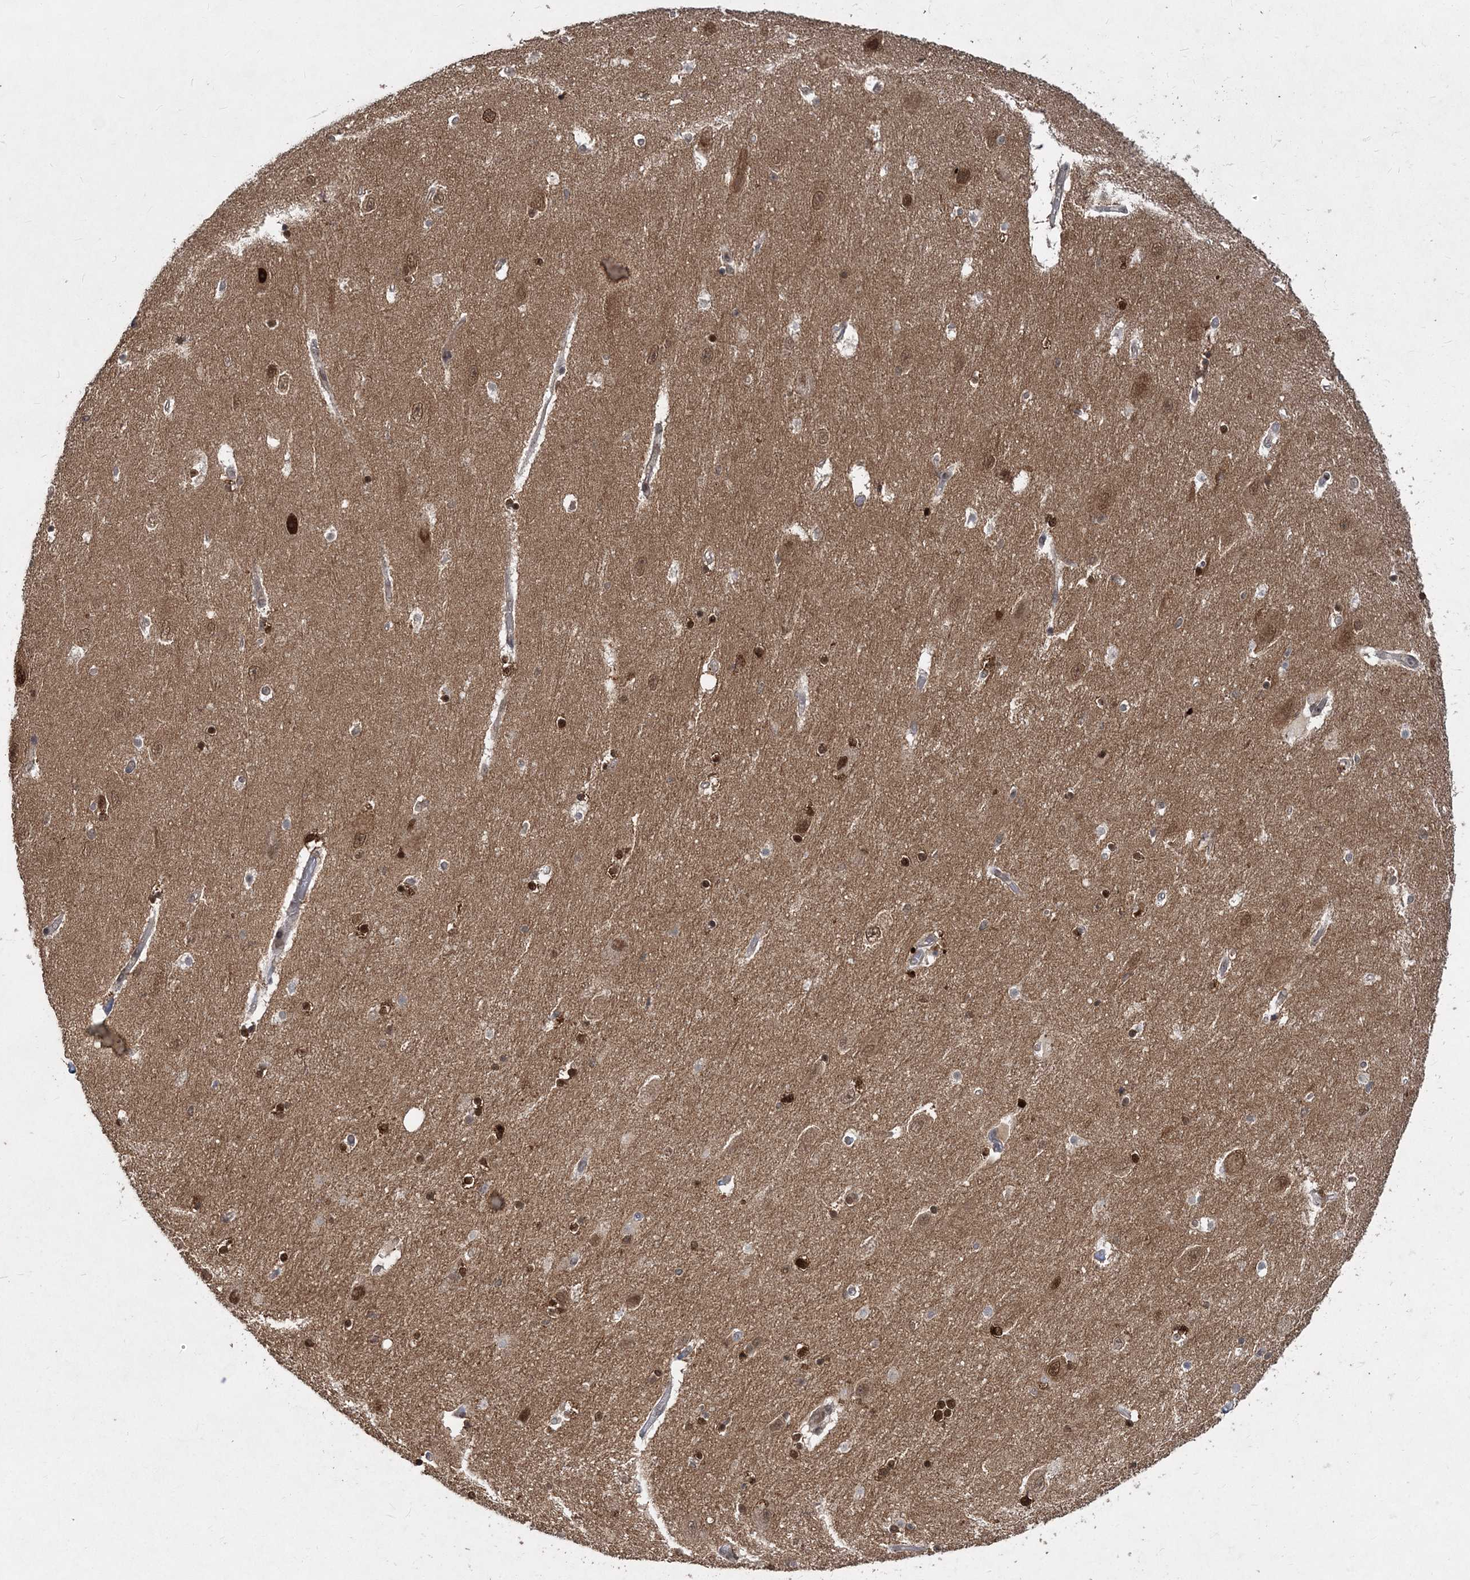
{"staining": {"intensity": "strong", "quantity": ">75%", "location": "cytoplasmic/membranous,nuclear"}, "tissue": "hippocampus", "cell_type": "Glial cells", "image_type": "normal", "snomed": [{"axis": "morphology", "description": "Normal tissue, NOS"}, {"axis": "topography", "description": "Hippocampus"}], "caption": "A photomicrograph of human hippocampus stained for a protein exhibits strong cytoplasmic/membranous,nuclear brown staining in glial cells. (Brightfield microscopy of DAB IHC at high magnification).", "gene": "COPS7B", "patient": {"sex": "female", "age": 54}}